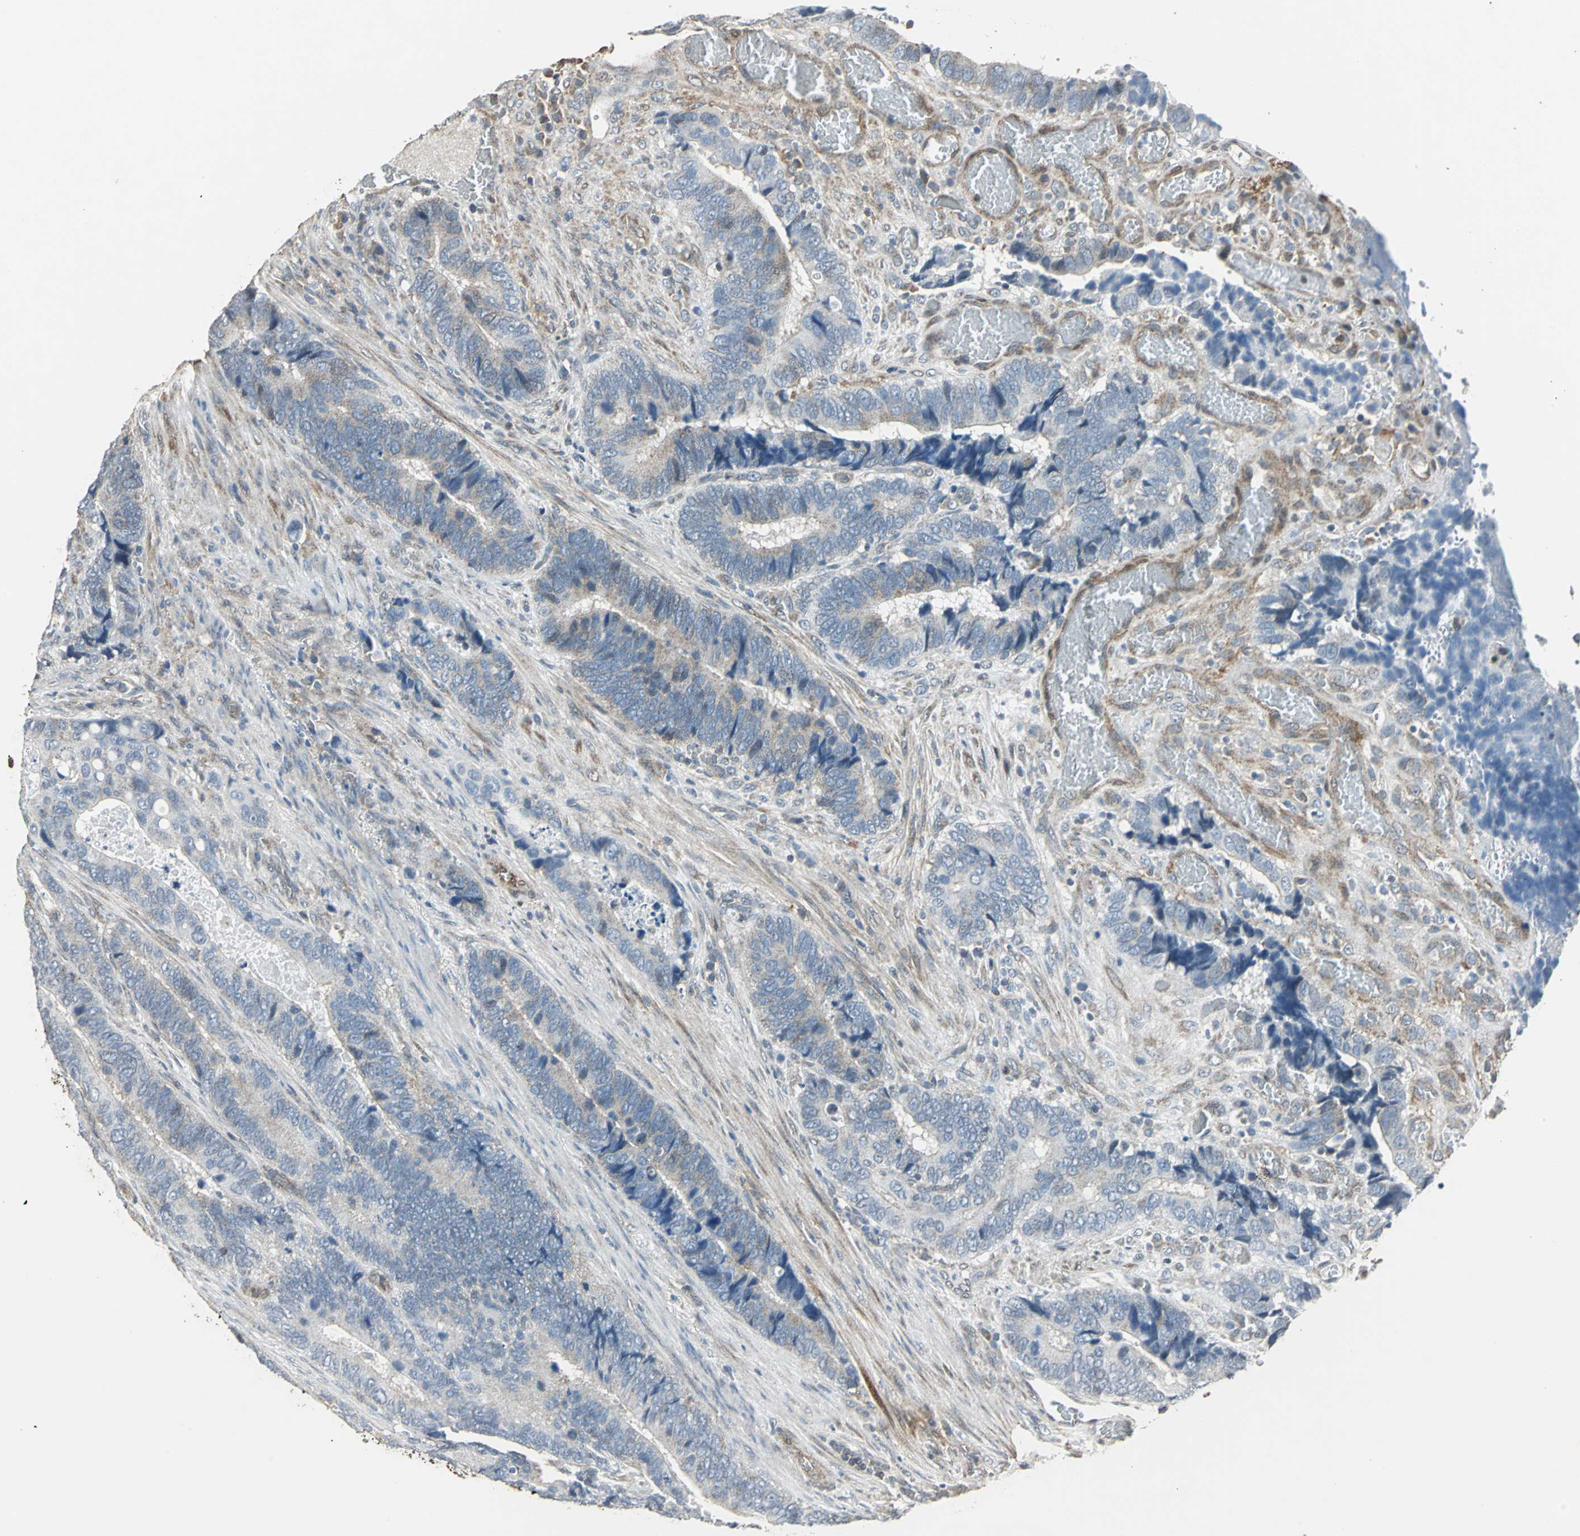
{"staining": {"intensity": "weak", "quantity": "25%-75%", "location": "cytoplasmic/membranous"}, "tissue": "colorectal cancer", "cell_type": "Tumor cells", "image_type": "cancer", "snomed": [{"axis": "morphology", "description": "Adenocarcinoma, NOS"}, {"axis": "topography", "description": "Colon"}], "caption": "Weak cytoplasmic/membranous protein staining is present in about 25%-75% of tumor cells in colorectal adenocarcinoma. (DAB IHC, brown staining for protein, blue staining for nuclei).", "gene": "DNAJB4", "patient": {"sex": "male", "age": 72}}